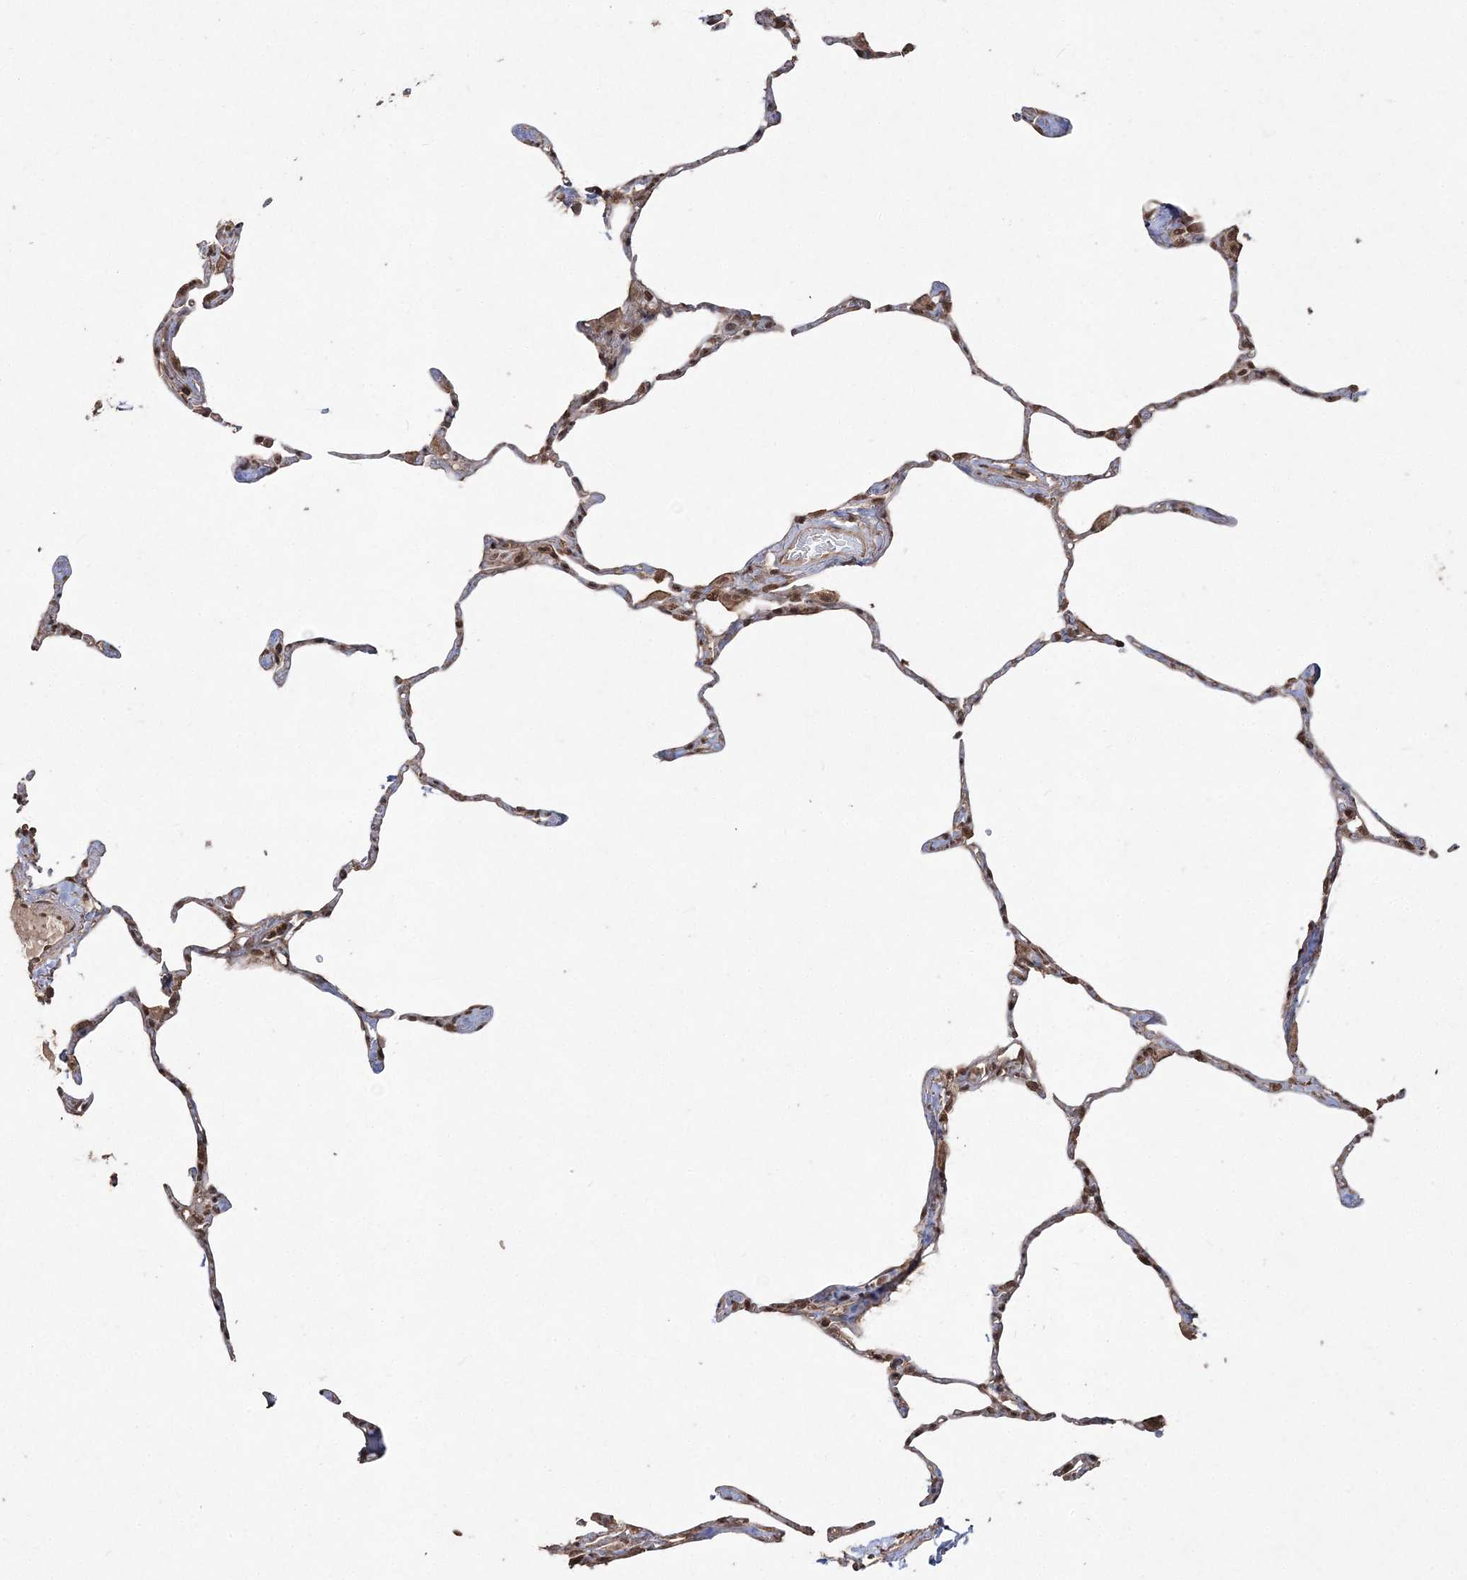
{"staining": {"intensity": "moderate", "quantity": "<25%", "location": "cytoplasmic/membranous,nuclear"}, "tissue": "lung", "cell_type": "Alveolar cells", "image_type": "normal", "snomed": [{"axis": "morphology", "description": "Normal tissue, NOS"}, {"axis": "topography", "description": "Lung"}], "caption": "Lung was stained to show a protein in brown. There is low levels of moderate cytoplasmic/membranous,nuclear staining in about <25% of alveolar cells. (DAB IHC, brown staining for protein, blue staining for nuclei).", "gene": "EHHADH", "patient": {"sex": "male", "age": 65}}